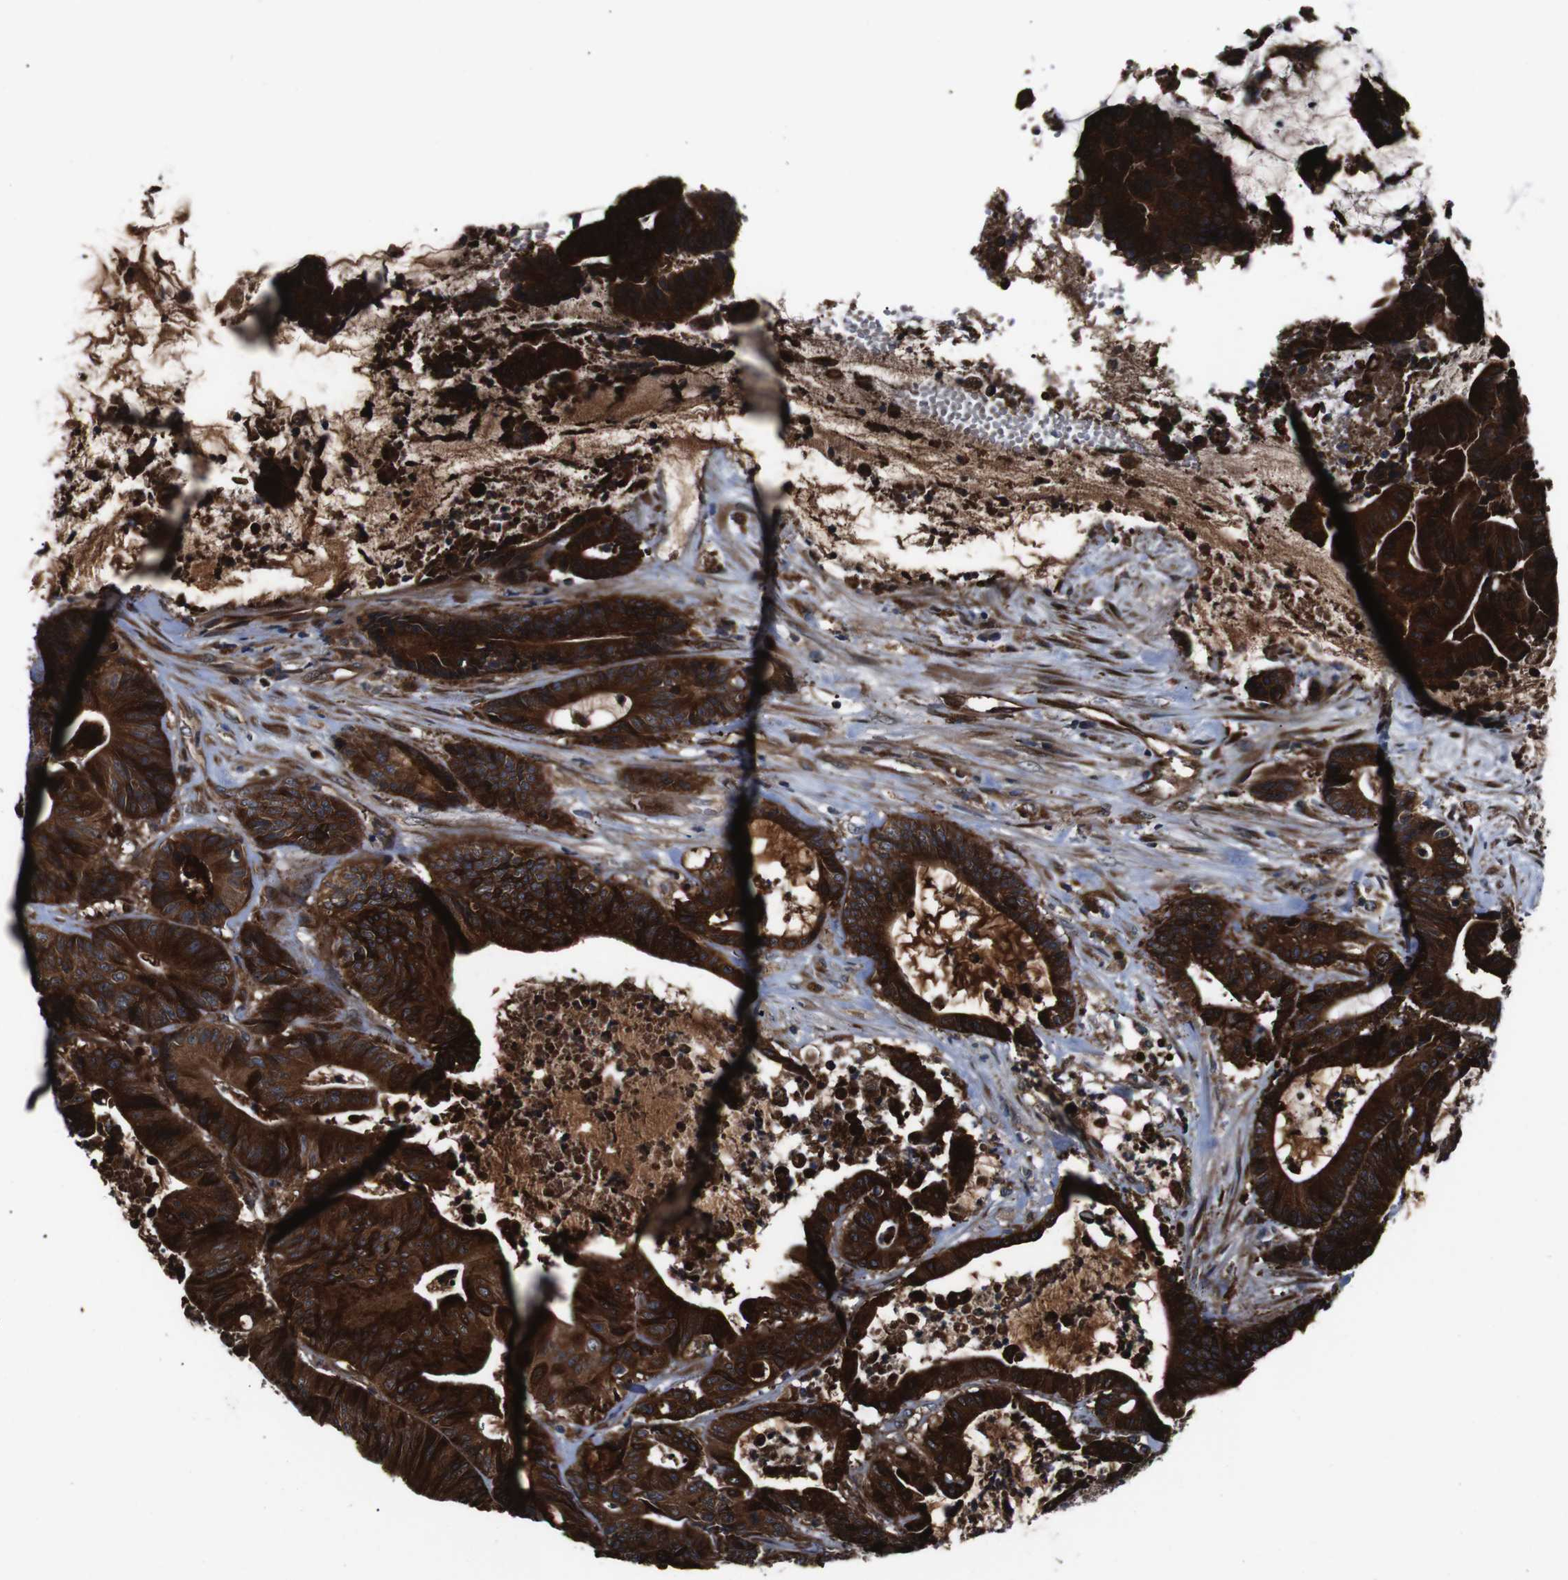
{"staining": {"intensity": "strong", "quantity": ">75%", "location": "cytoplasmic/membranous"}, "tissue": "colorectal cancer", "cell_type": "Tumor cells", "image_type": "cancer", "snomed": [{"axis": "morphology", "description": "Adenocarcinoma, NOS"}, {"axis": "topography", "description": "Colon"}], "caption": "Human colorectal cancer stained for a protein (brown) reveals strong cytoplasmic/membranous positive expression in about >75% of tumor cells.", "gene": "EIF4A2", "patient": {"sex": "female", "age": 84}}